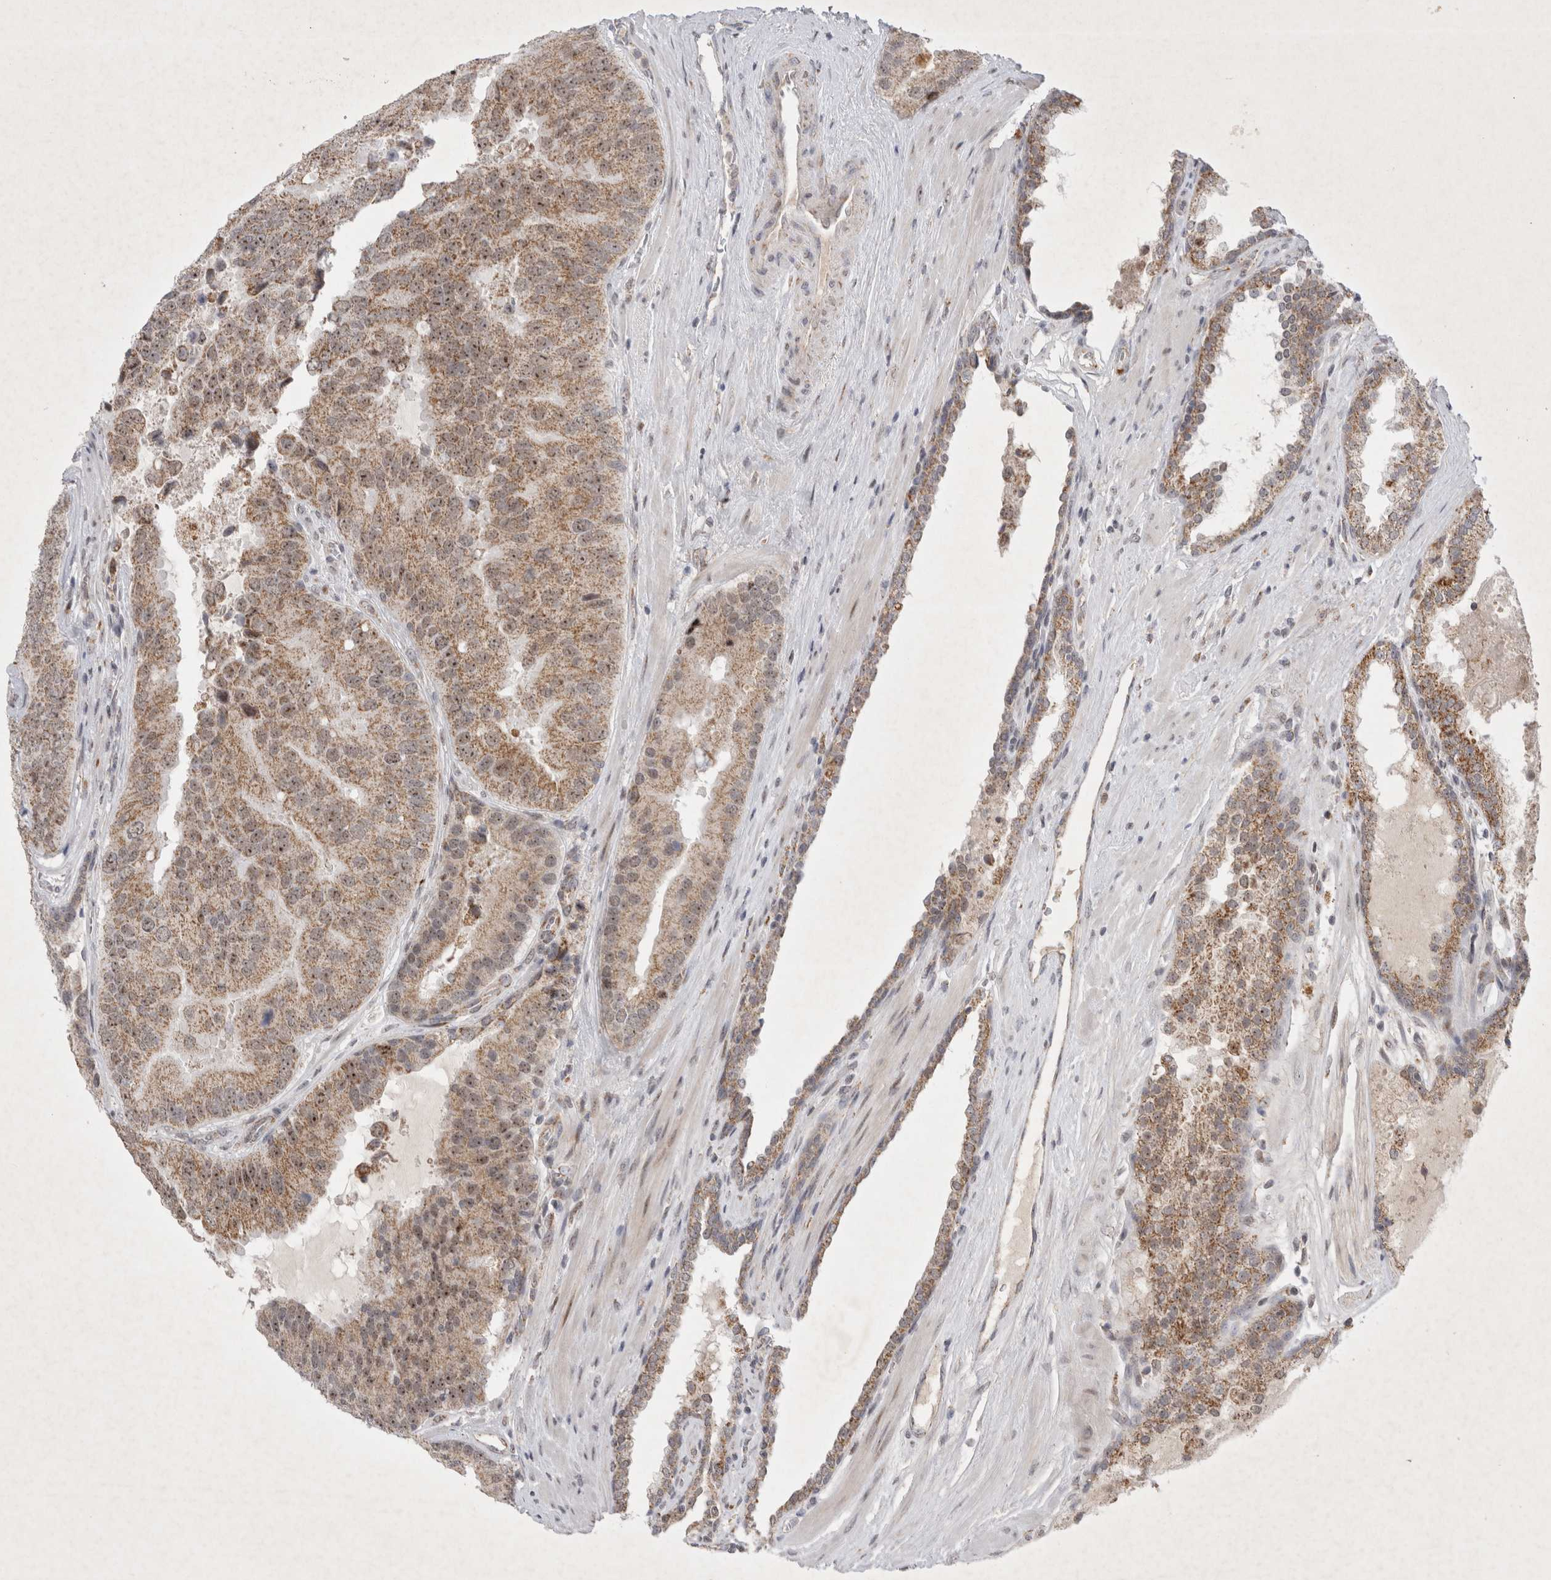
{"staining": {"intensity": "moderate", "quantity": ">75%", "location": "cytoplasmic/membranous,nuclear"}, "tissue": "prostate cancer", "cell_type": "Tumor cells", "image_type": "cancer", "snomed": [{"axis": "morphology", "description": "Adenocarcinoma, High grade"}, {"axis": "topography", "description": "Prostate"}], "caption": "This histopathology image reveals IHC staining of human adenocarcinoma (high-grade) (prostate), with medium moderate cytoplasmic/membranous and nuclear positivity in approximately >75% of tumor cells.", "gene": "MRPL37", "patient": {"sex": "male", "age": 70}}